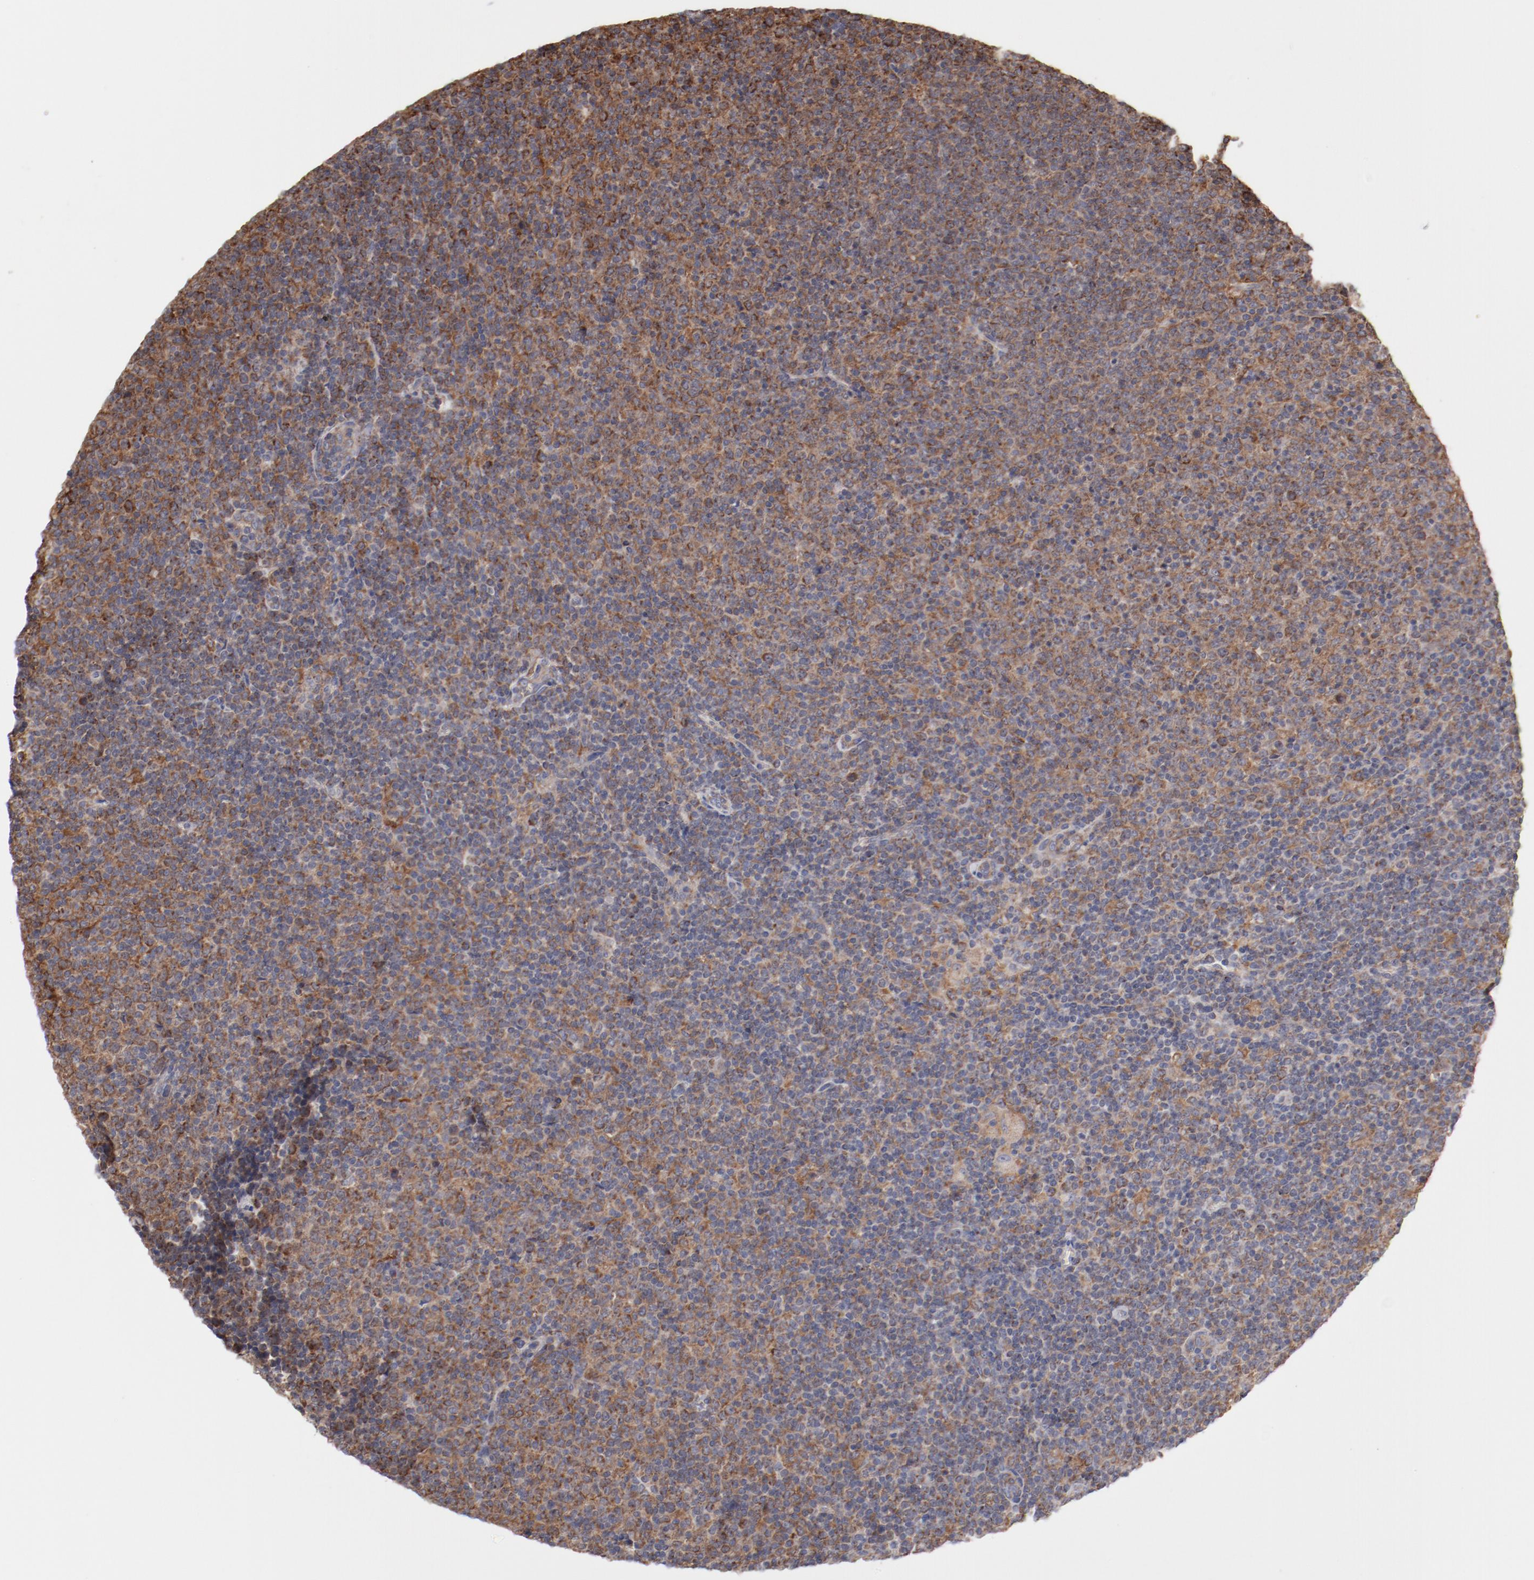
{"staining": {"intensity": "moderate", "quantity": ">75%", "location": "cytoplasmic/membranous"}, "tissue": "lymphoma", "cell_type": "Tumor cells", "image_type": "cancer", "snomed": [{"axis": "morphology", "description": "Malignant lymphoma, non-Hodgkin's type, Low grade"}, {"axis": "topography", "description": "Lymph node"}], "caption": "DAB immunohistochemical staining of human lymphoma exhibits moderate cytoplasmic/membranous protein expression in about >75% of tumor cells.", "gene": "PPFIBP2", "patient": {"sex": "male", "age": 70}}